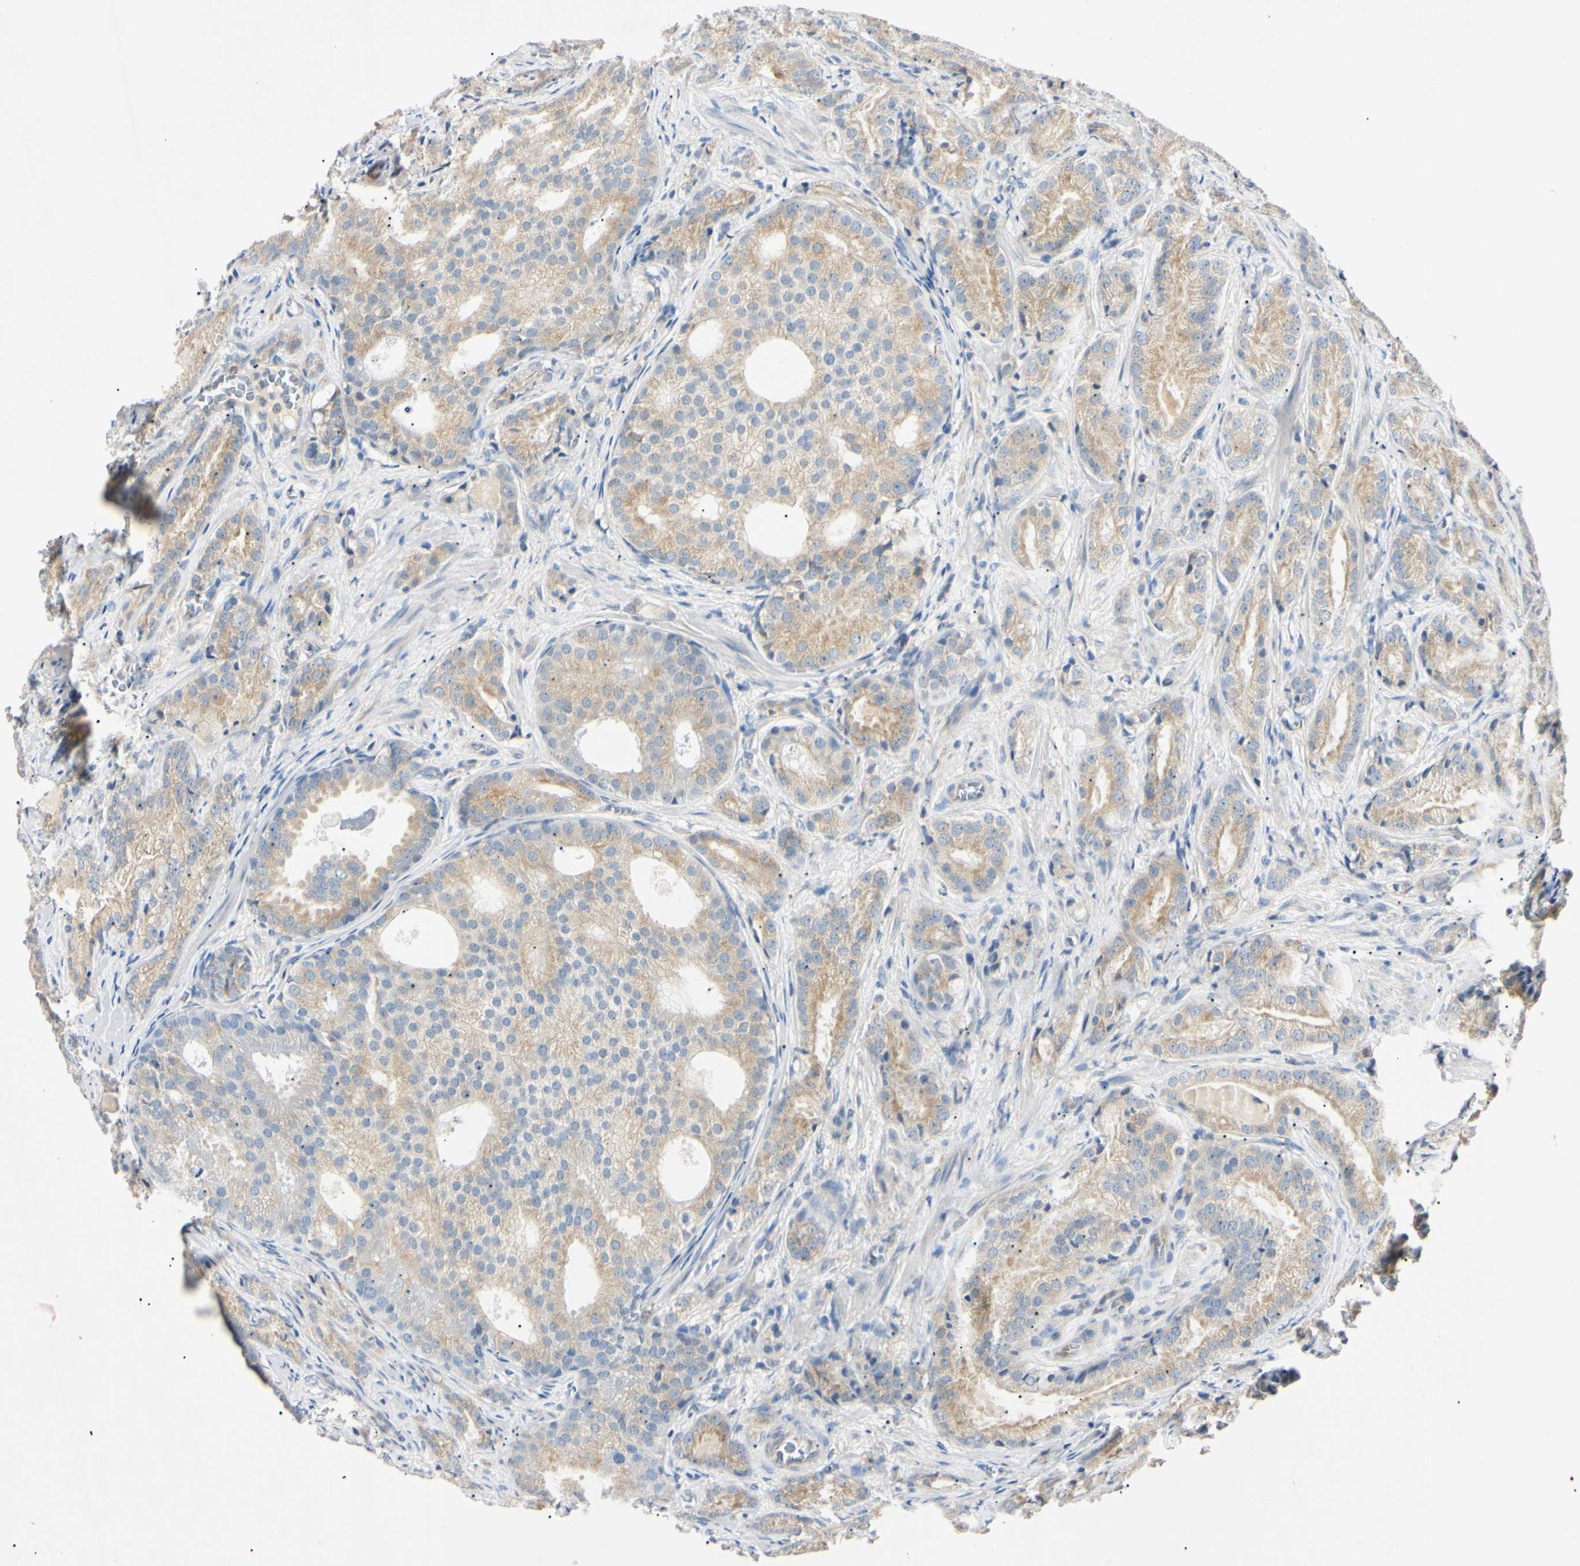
{"staining": {"intensity": "moderate", "quantity": ">75%", "location": "cytoplasmic/membranous"}, "tissue": "prostate cancer", "cell_type": "Tumor cells", "image_type": "cancer", "snomed": [{"axis": "morphology", "description": "Adenocarcinoma, High grade"}, {"axis": "topography", "description": "Prostate"}], "caption": "Protein staining of high-grade adenocarcinoma (prostate) tissue demonstrates moderate cytoplasmic/membranous positivity in approximately >75% of tumor cells.", "gene": "DNAJB12", "patient": {"sex": "male", "age": 64}}